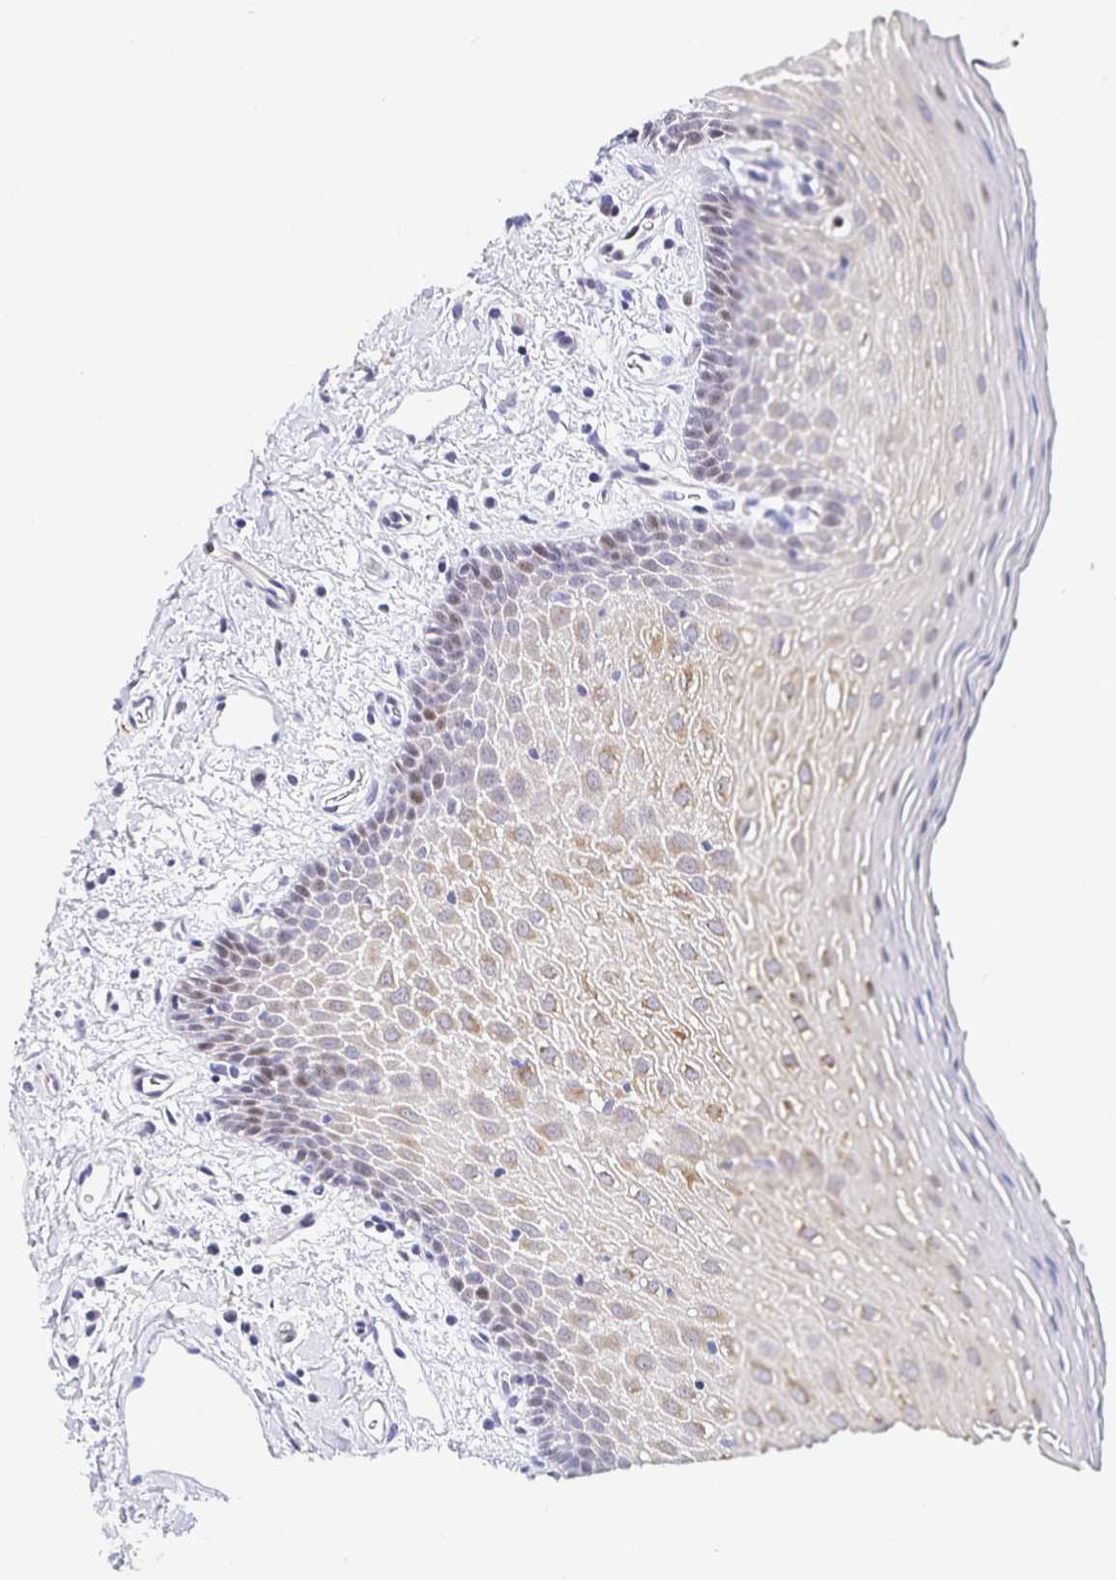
{"staining": {"intensity": "moderate", "quantity": "<25%", "location": "cytoplasmic/membranous"}, "tissue": "oral mucosa", "cell_type": "Squamous epithelial cells", "image_type": "normal", "snomed": [{"axis": "morphology", "description": "Normal tissue, NOS"}, {"axis": "topography", "description": "Oral tissue"}], "caption": "Oral mucosa stained with DAB (3,3'-diaminobenzidine) IHC demonstrates low levels of moderate cytoplasmic/membranous expression in approximately <25% of squamous epithelial cells.", "gene": "KBTBD13", "patient": {"sex": "female", "age": 43}}